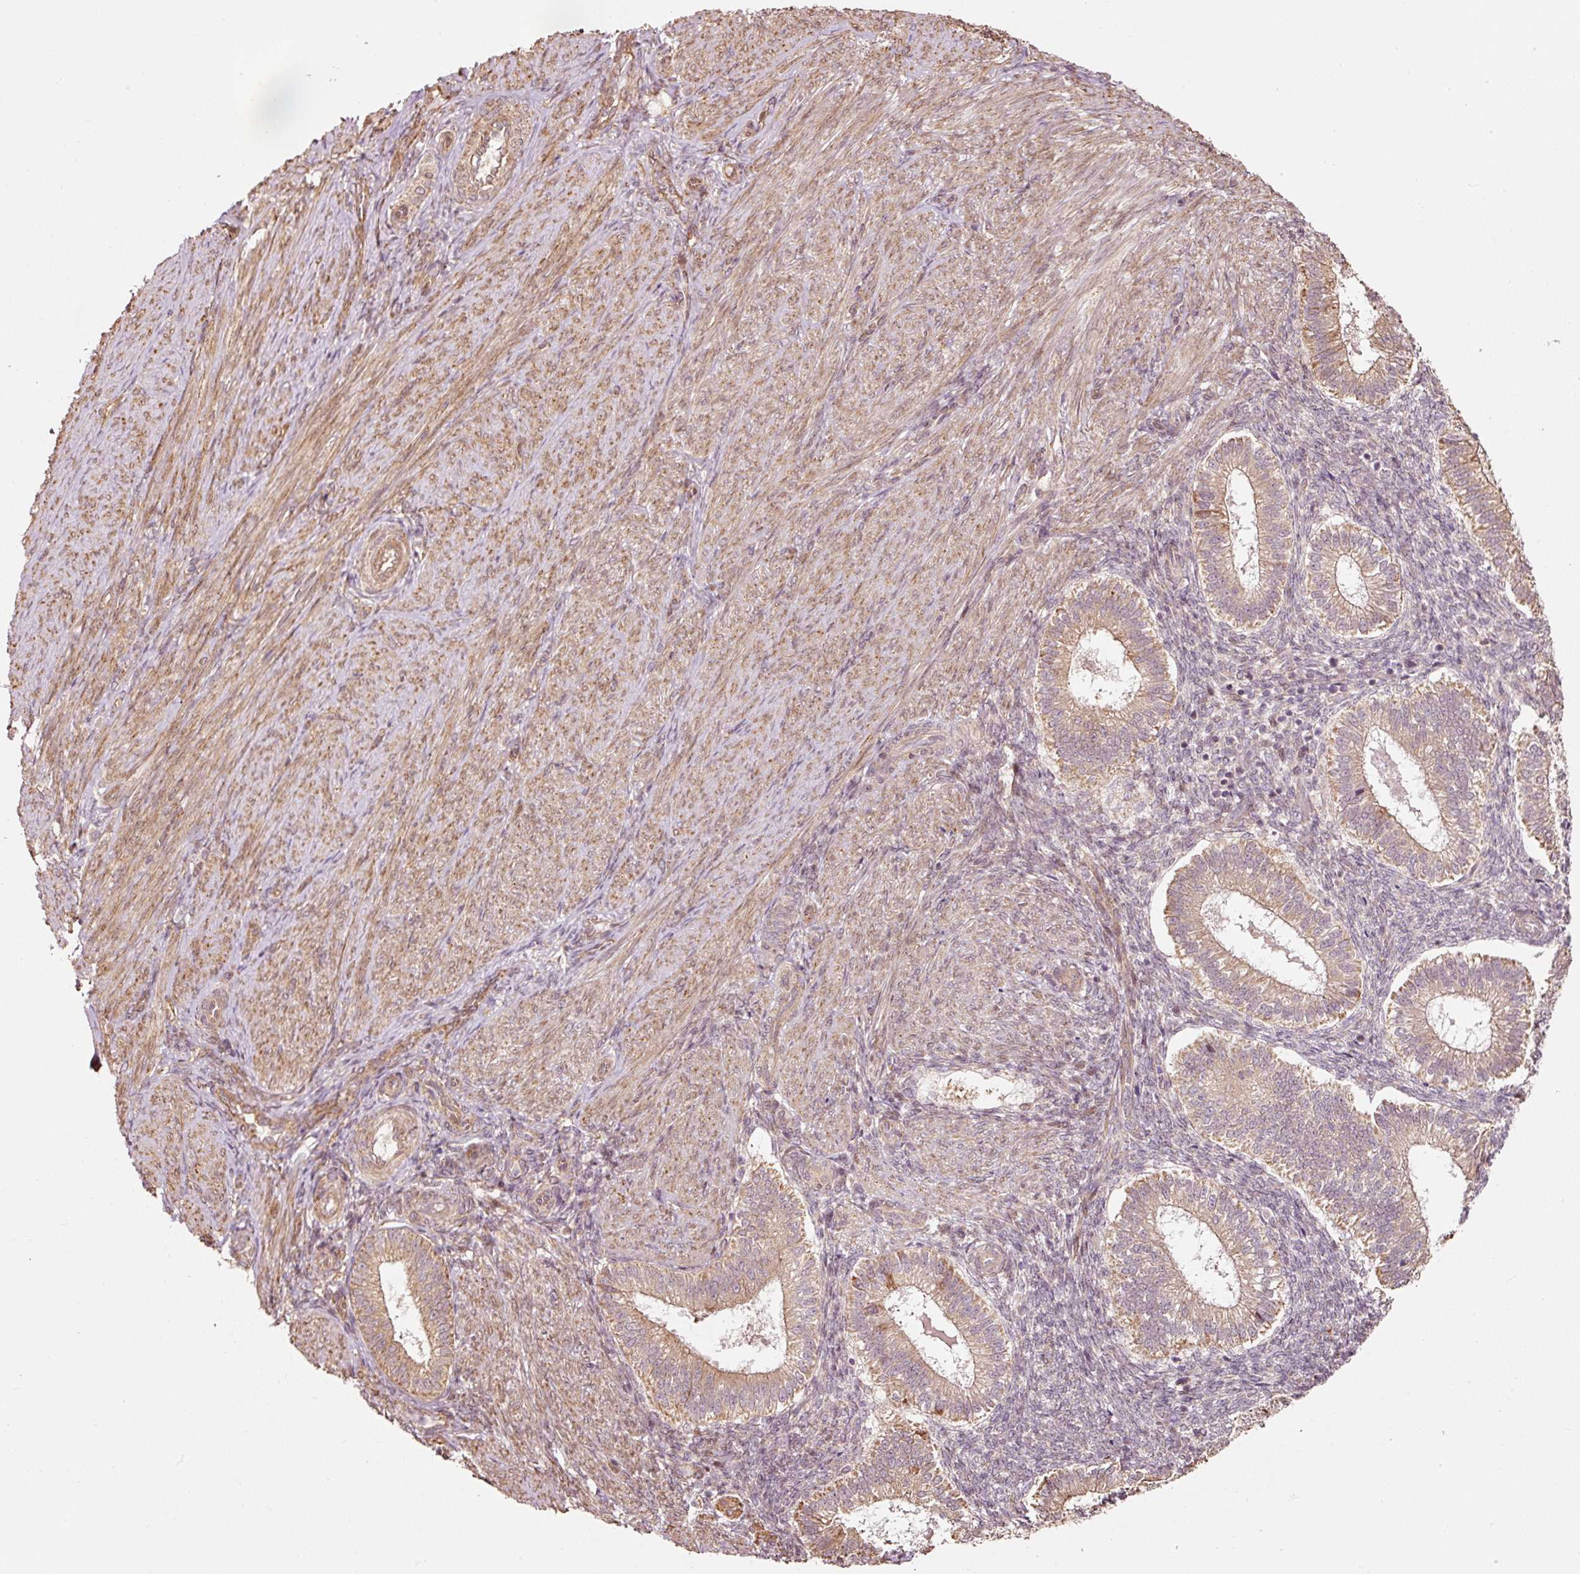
{"staining": {"intensity": "weak", "quantity": "25%-75%", "location": "cytoplasmic/membranous"}, "tissue": "endometrium", "cell_type": "Cells in endometrial stroma", "image_type": "normal", "snomed": [{"axis": "morphology", "description": "Normal tissue, NOS"}, {"axis": "topography", "description": "Endometrium"}], "caption": "IHC of normal endometrium displays low levels of weak cytoplasmic/membranous expression in approximately 25%-75% of cells in endometrial stroma. (DAB (3,3'-diaminobenzidine) = brown stain, brightfield microscopy at high magnification).", "gene": "ETF1", "patient": {"sex": "female", "age": 25}}